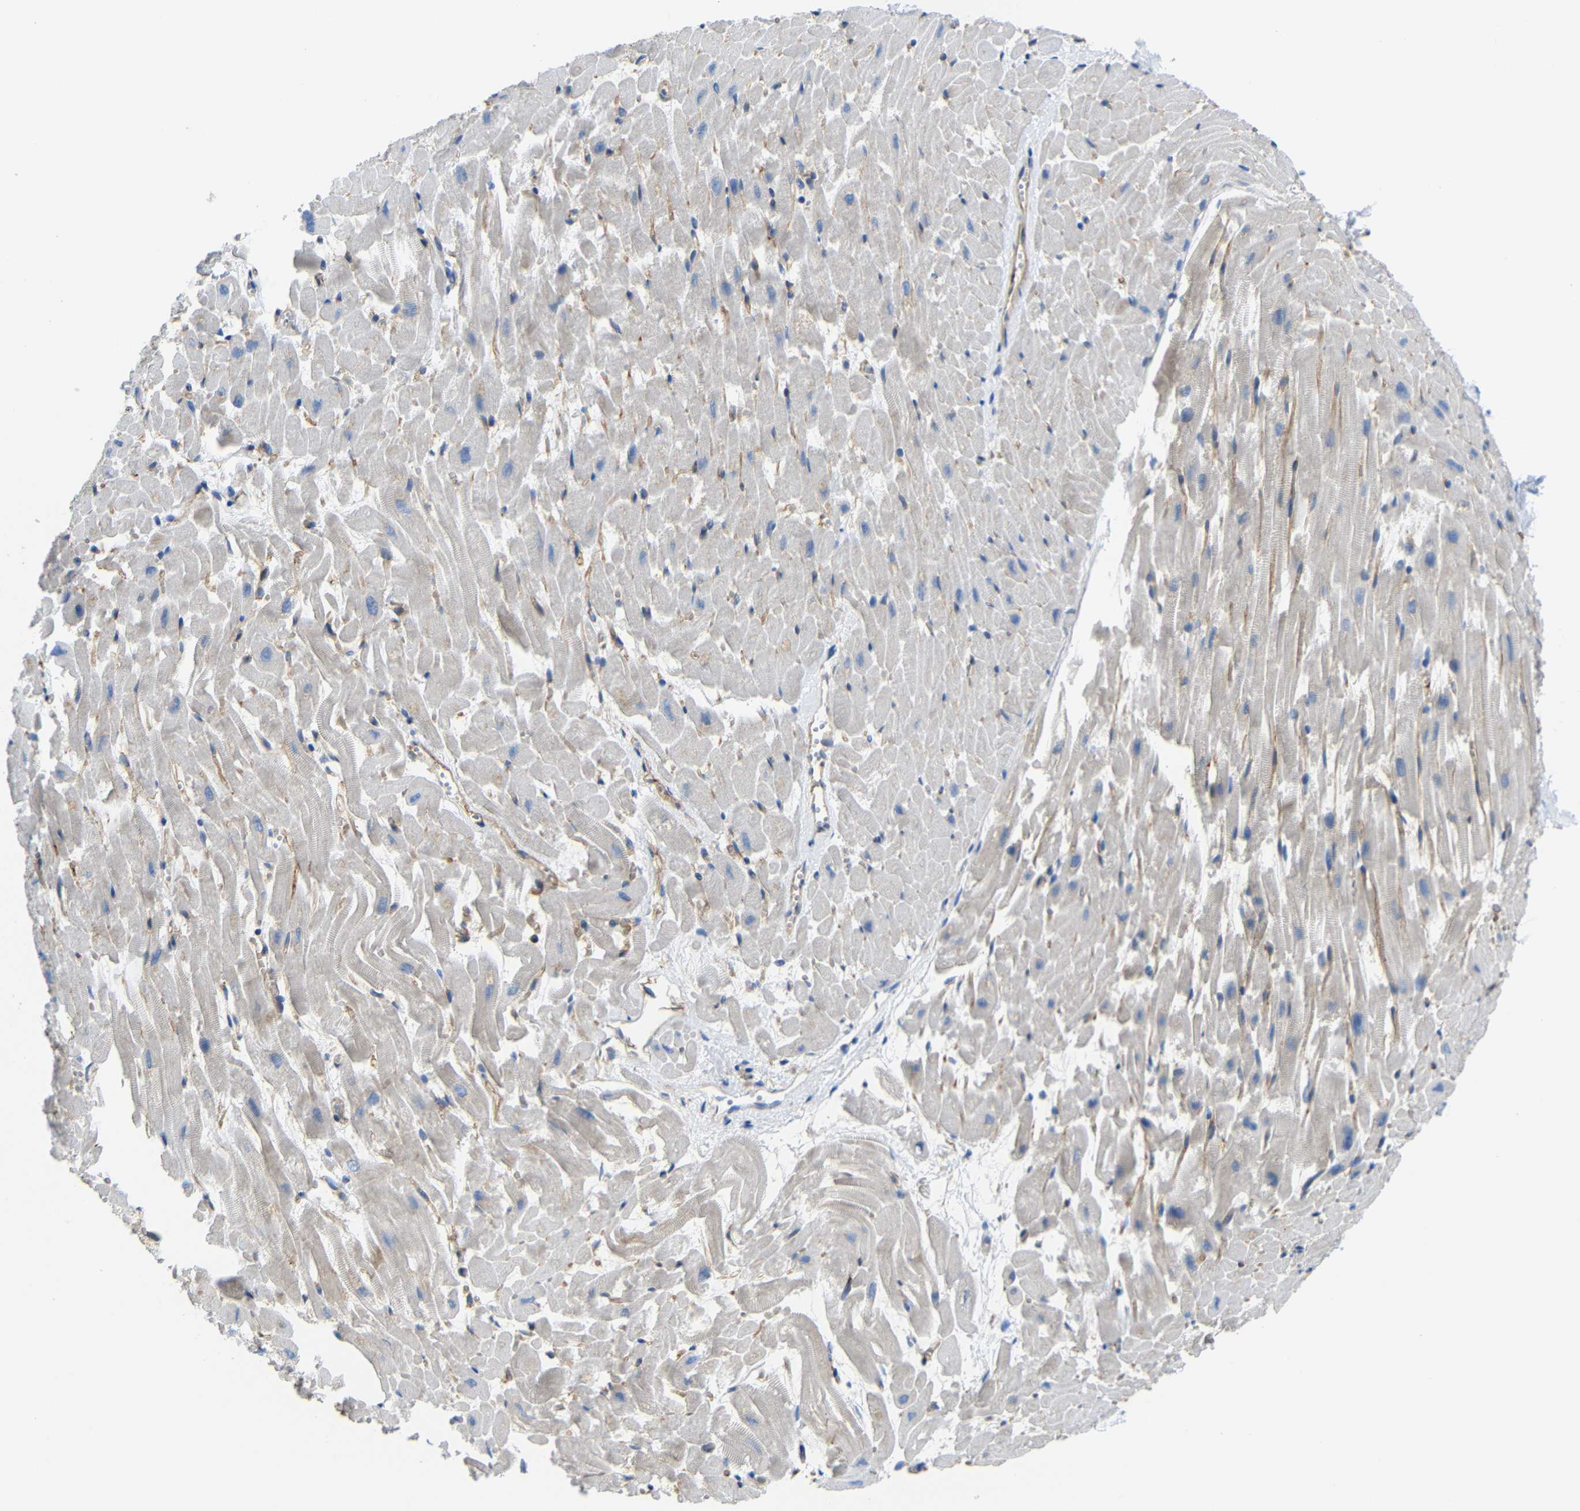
{"staining": {"intensity": "weak", "quantity": "<25%", "location": "cytoplasmic/membranous"}, "tissue": "heart muscle", "cell_type": "Cardiomyocytes", "image_type": "normal", "snomed": [{"axis": "morphology", "description": "Normal tissue, NOS"}, {"axis": "topography", "description": "Heart"}], "caption": "Photomicrograph shows no protein staining in cardiomyocytes of unremarkable heart muscle. (DAB (3,3'-diaminobenzidine) immunohistochemistry with hematoxylin counter stain).", "gene": "SYPL1", "patient": {"sex": "female", "age": 19}}